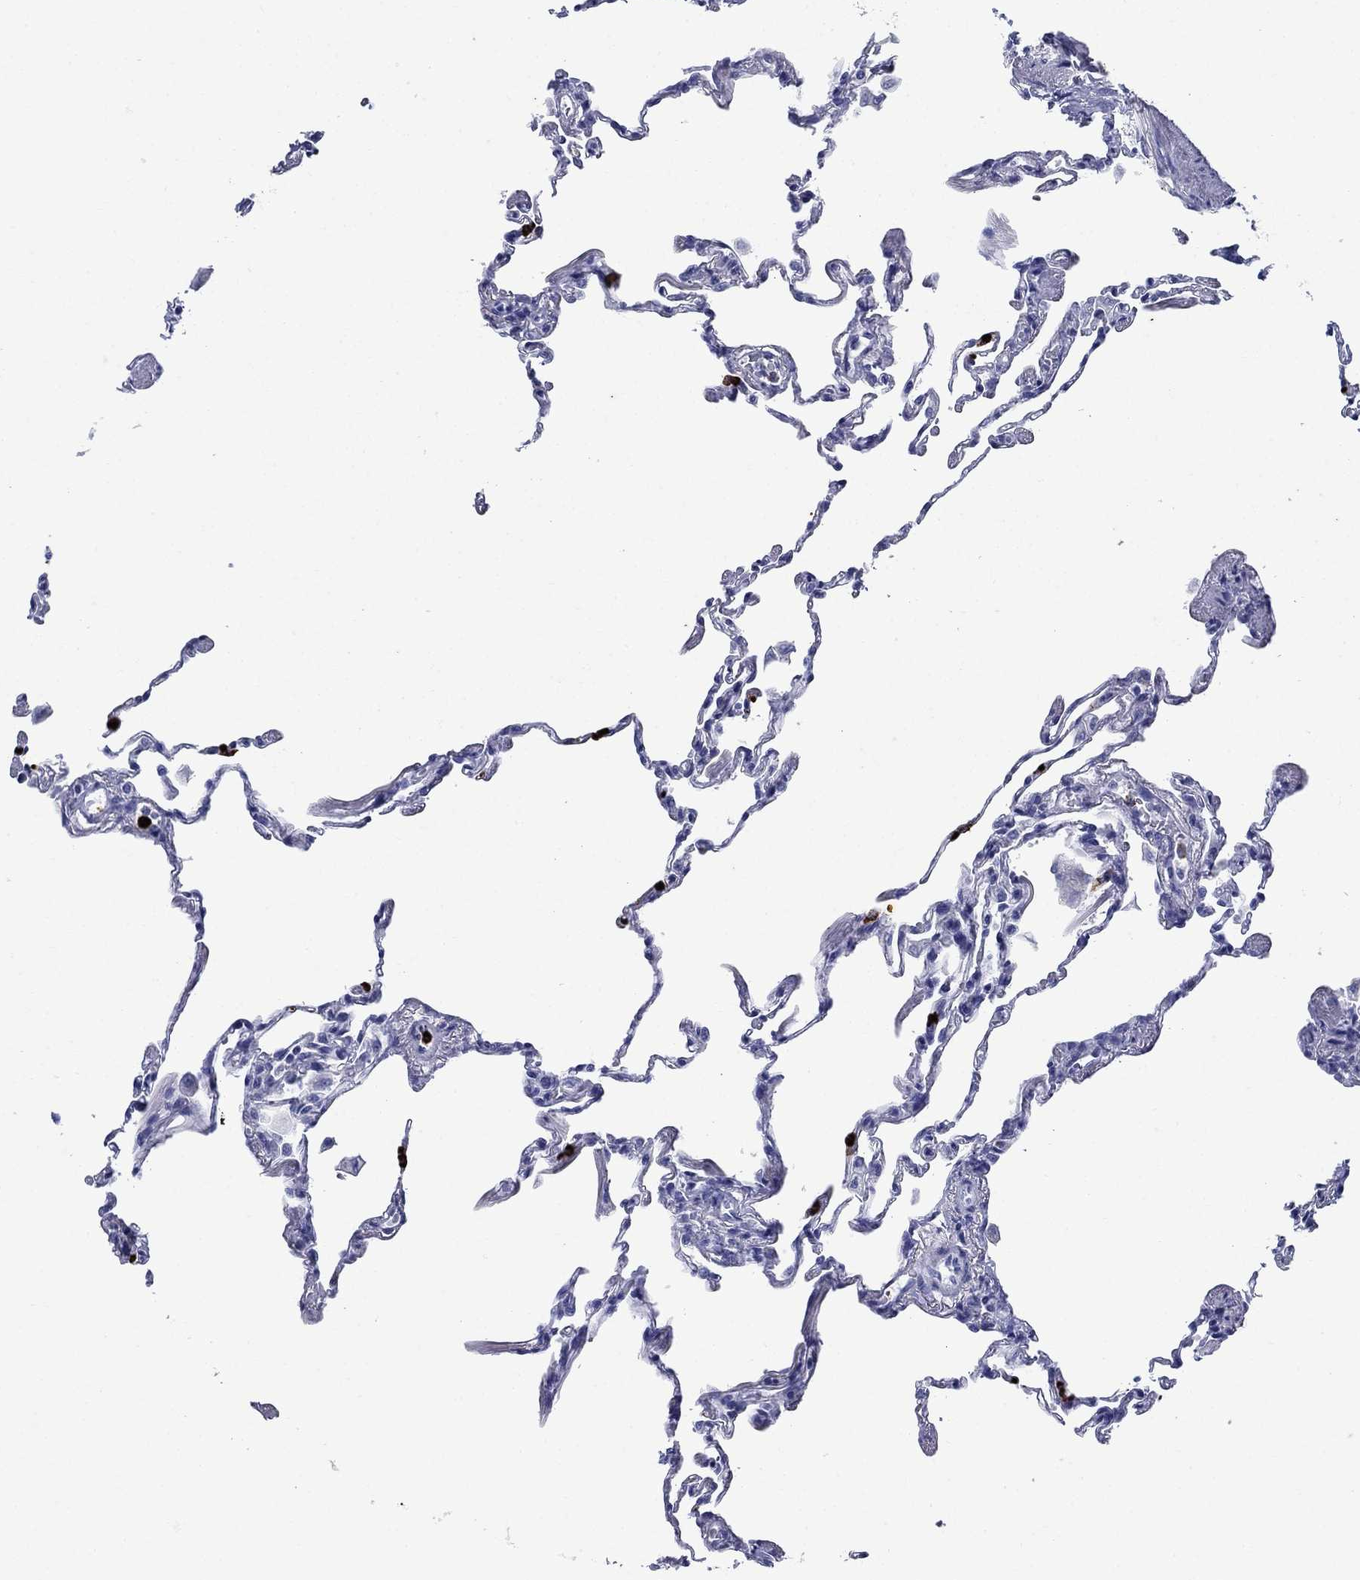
{"staining": {"intensity": "negative", "quantity": "none", "location": "none"}, "tissue": "lung", "cell_type": "Alveolar cells", "image_type": "normal", "snomed": [{"axis": "morphology", "description": "Normal tissue, NOS"}, {"axis": "topography", "description": "Lung"}], "caption": "This is an immunohistochemistry histopathology image of unremarkable lung. There is no staining in alveolar cells.", "gene": "AZU1", "patient": {"sex": "female", "age": 57}}